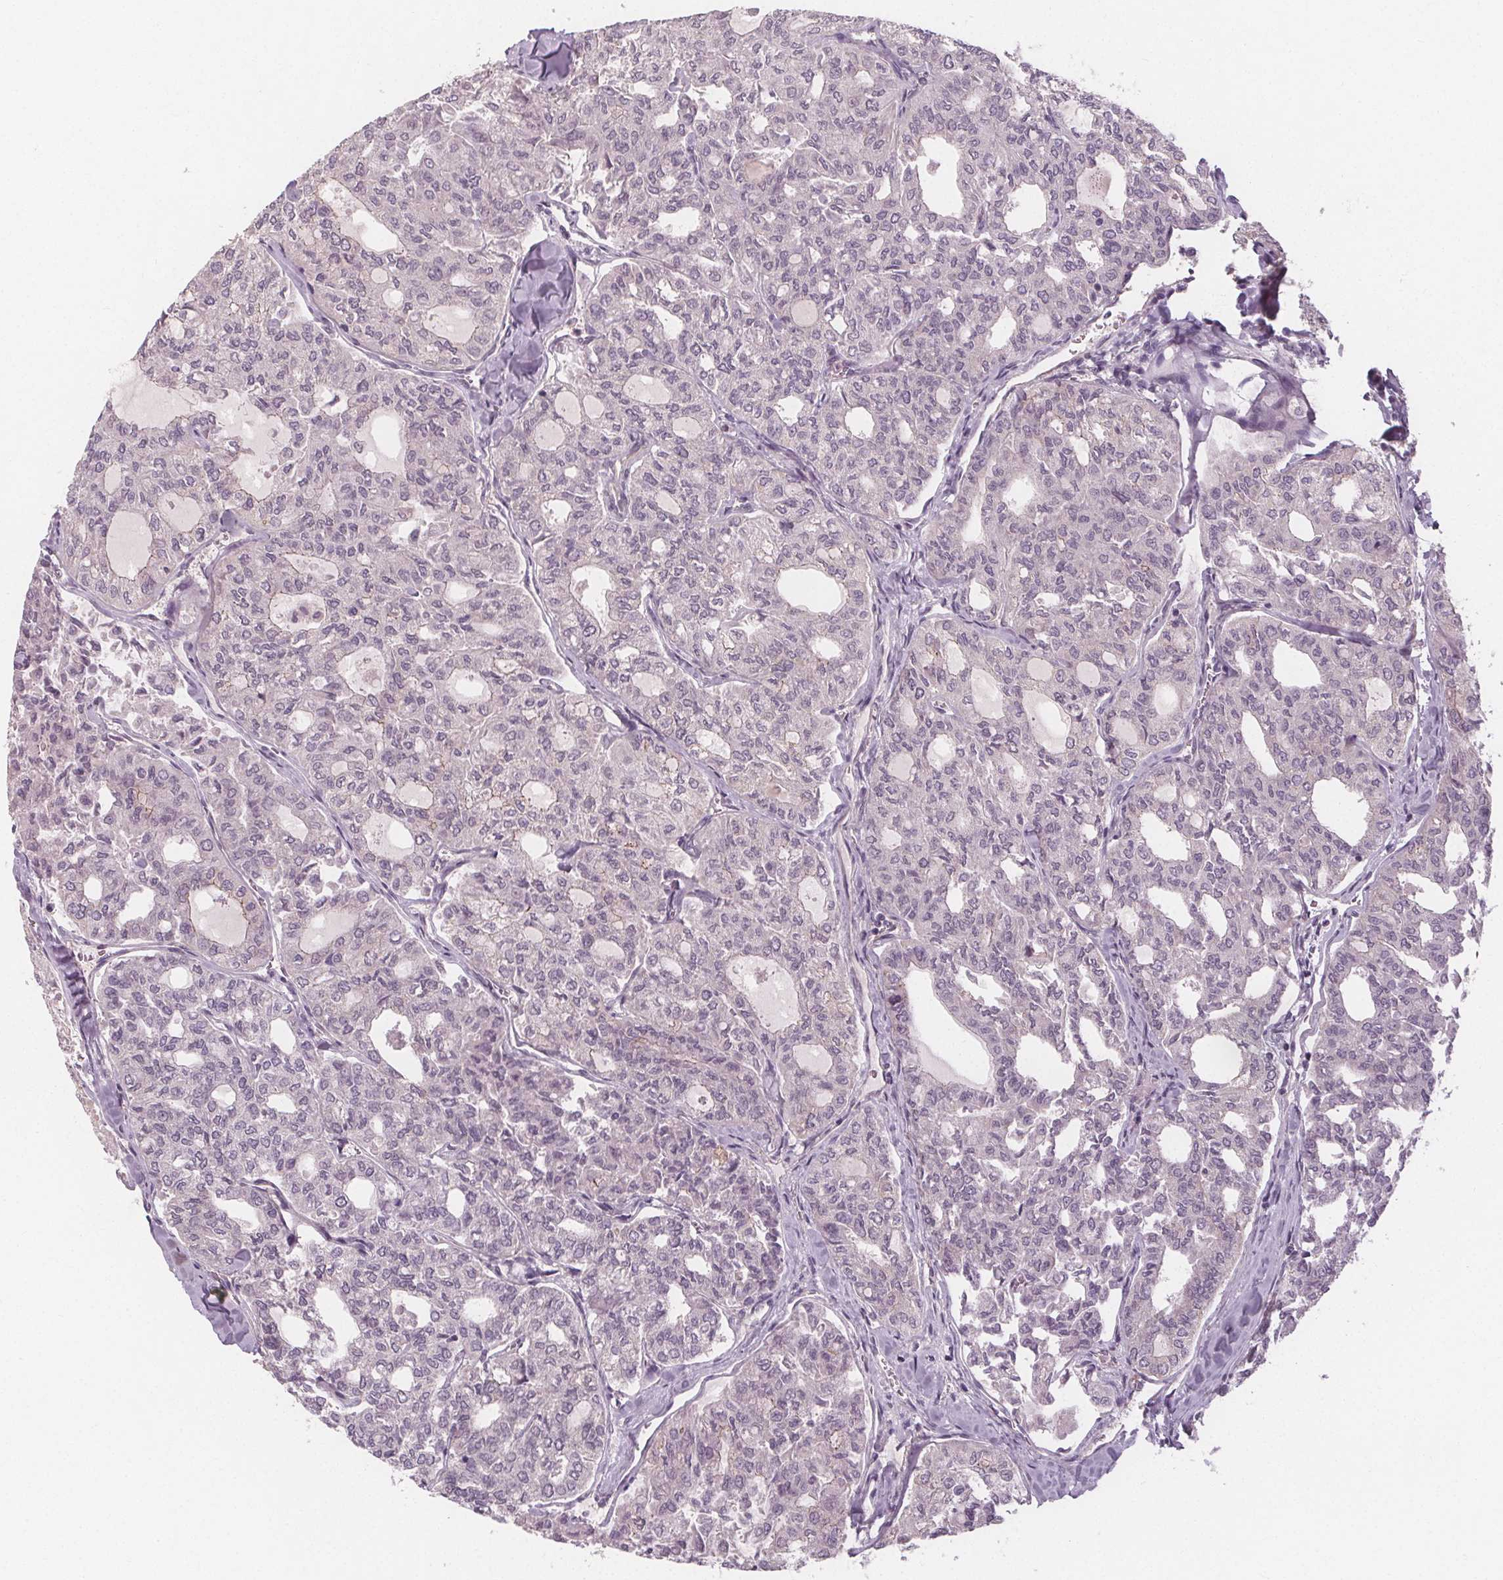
{"staining": {"intensity": "moderate", "quantity": "<25%", "location": "cytoplasmic/membranous"}, "tissue": "thyroid cancer", "cell_type": "Tumor cells", "image_type": "cancer", "snomed": [{"axis": "morphology", "description": "Follicular adenoma carcinoma, NOS"}, {"axis": "topography", "description": "Thyroid gland"}], "caption": "Thyroid cancer (follicular adenoma carcinoma) tissue reveals moderate cytoplasmic/membranous staining in about <25% of tumor cells, visualized by immunohistochemistry.", "gene": "VNN1", "patient": {"sex": "male", "age": 75}}